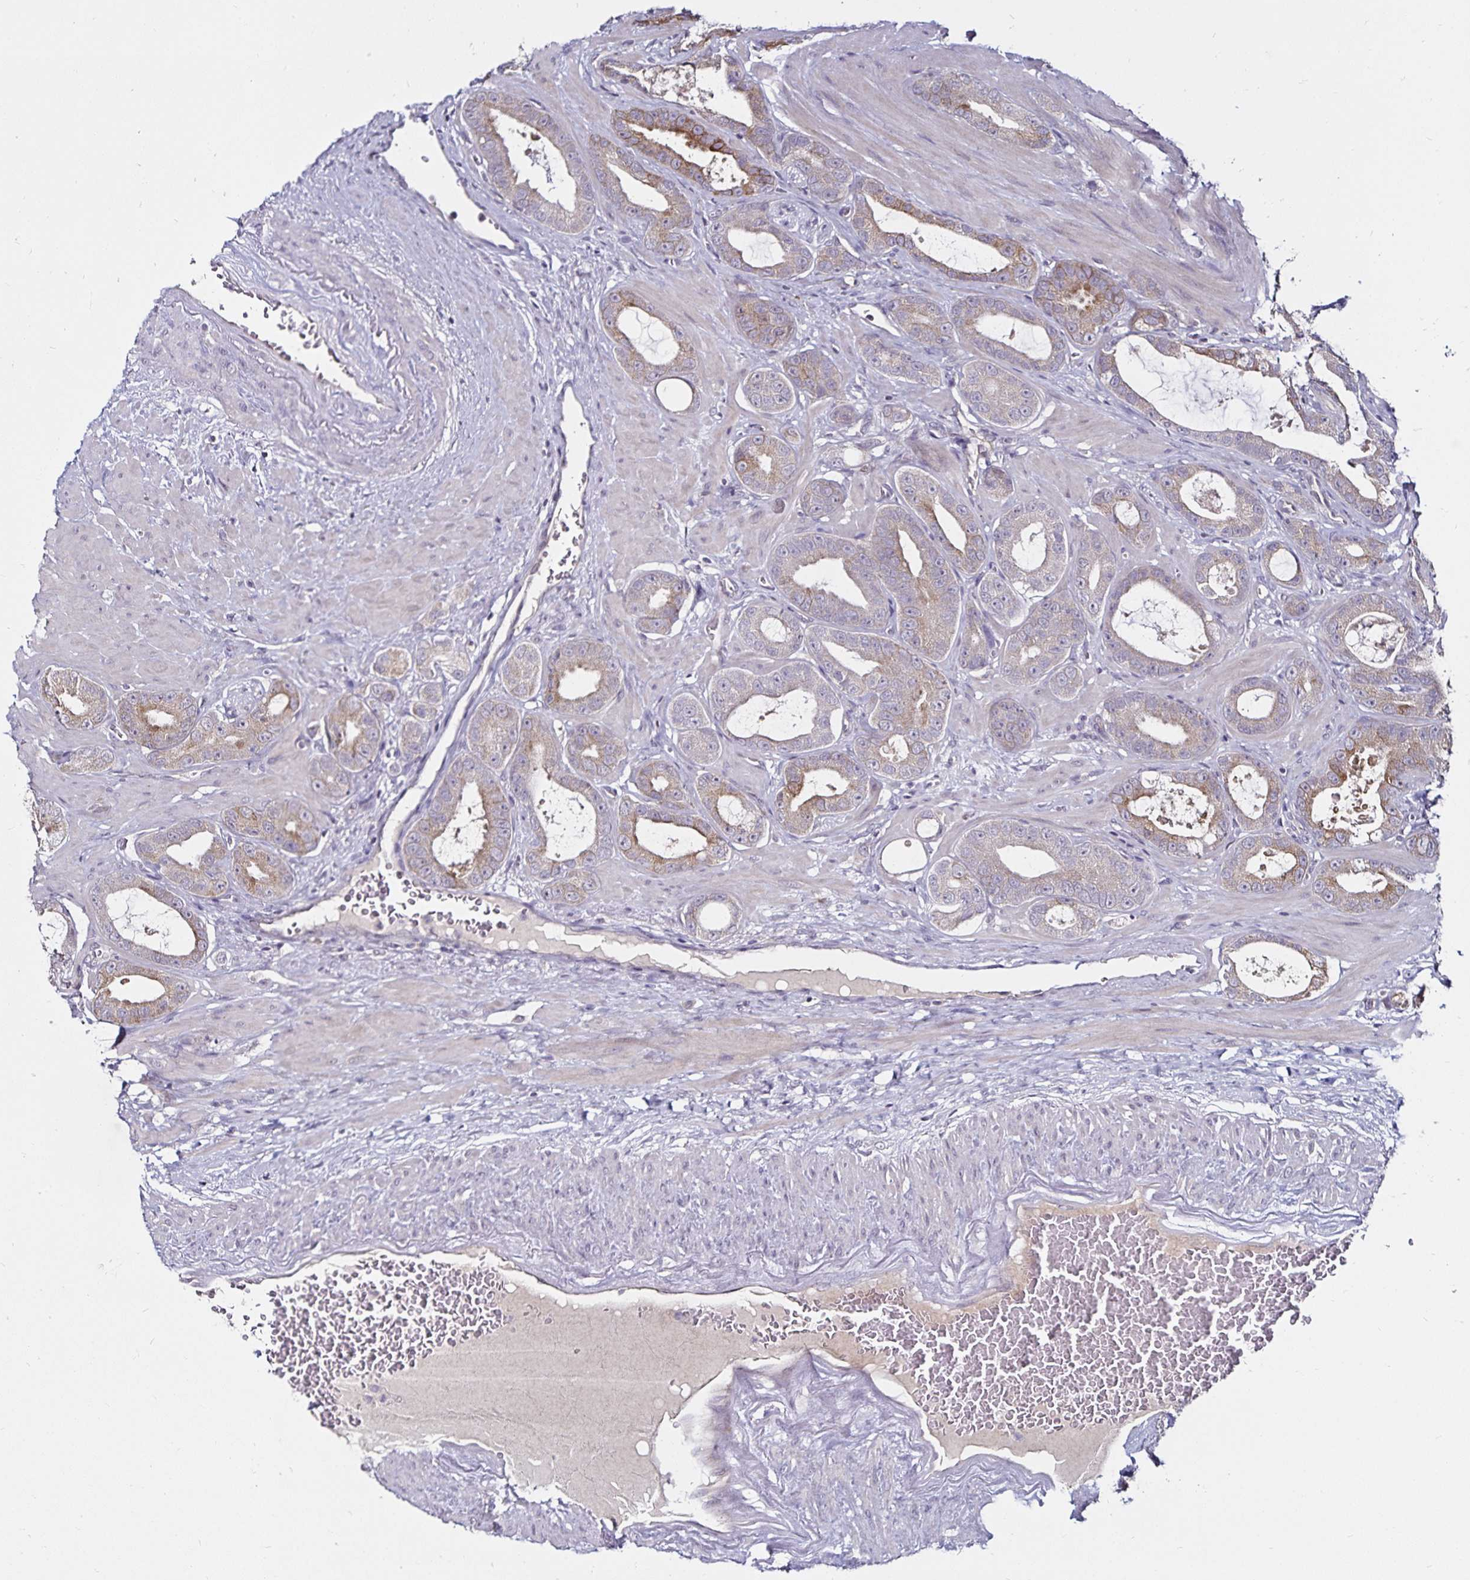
{"staining": {"intensity": "moderate", "quantity": "<25%", "location": "cytoplasmic/membranous"}, "tissue": "prostate cancer", "cell_type": "Tumor cells", "image_type": "cancer", "snomed": [{"axis": "morphology", "description": "Adenocarcinoma, High grade"}, {"axis": "topography", "description": "Prostate"}], "caption": "Protein expression analysis of human prostate high-grade adenocarcinoma reveals moderate cytoplasmic/membranous staining in approximately <25% of tumor cells.", "gene": "ACSL5", "patient": {"sex": "male", "age": 65}}